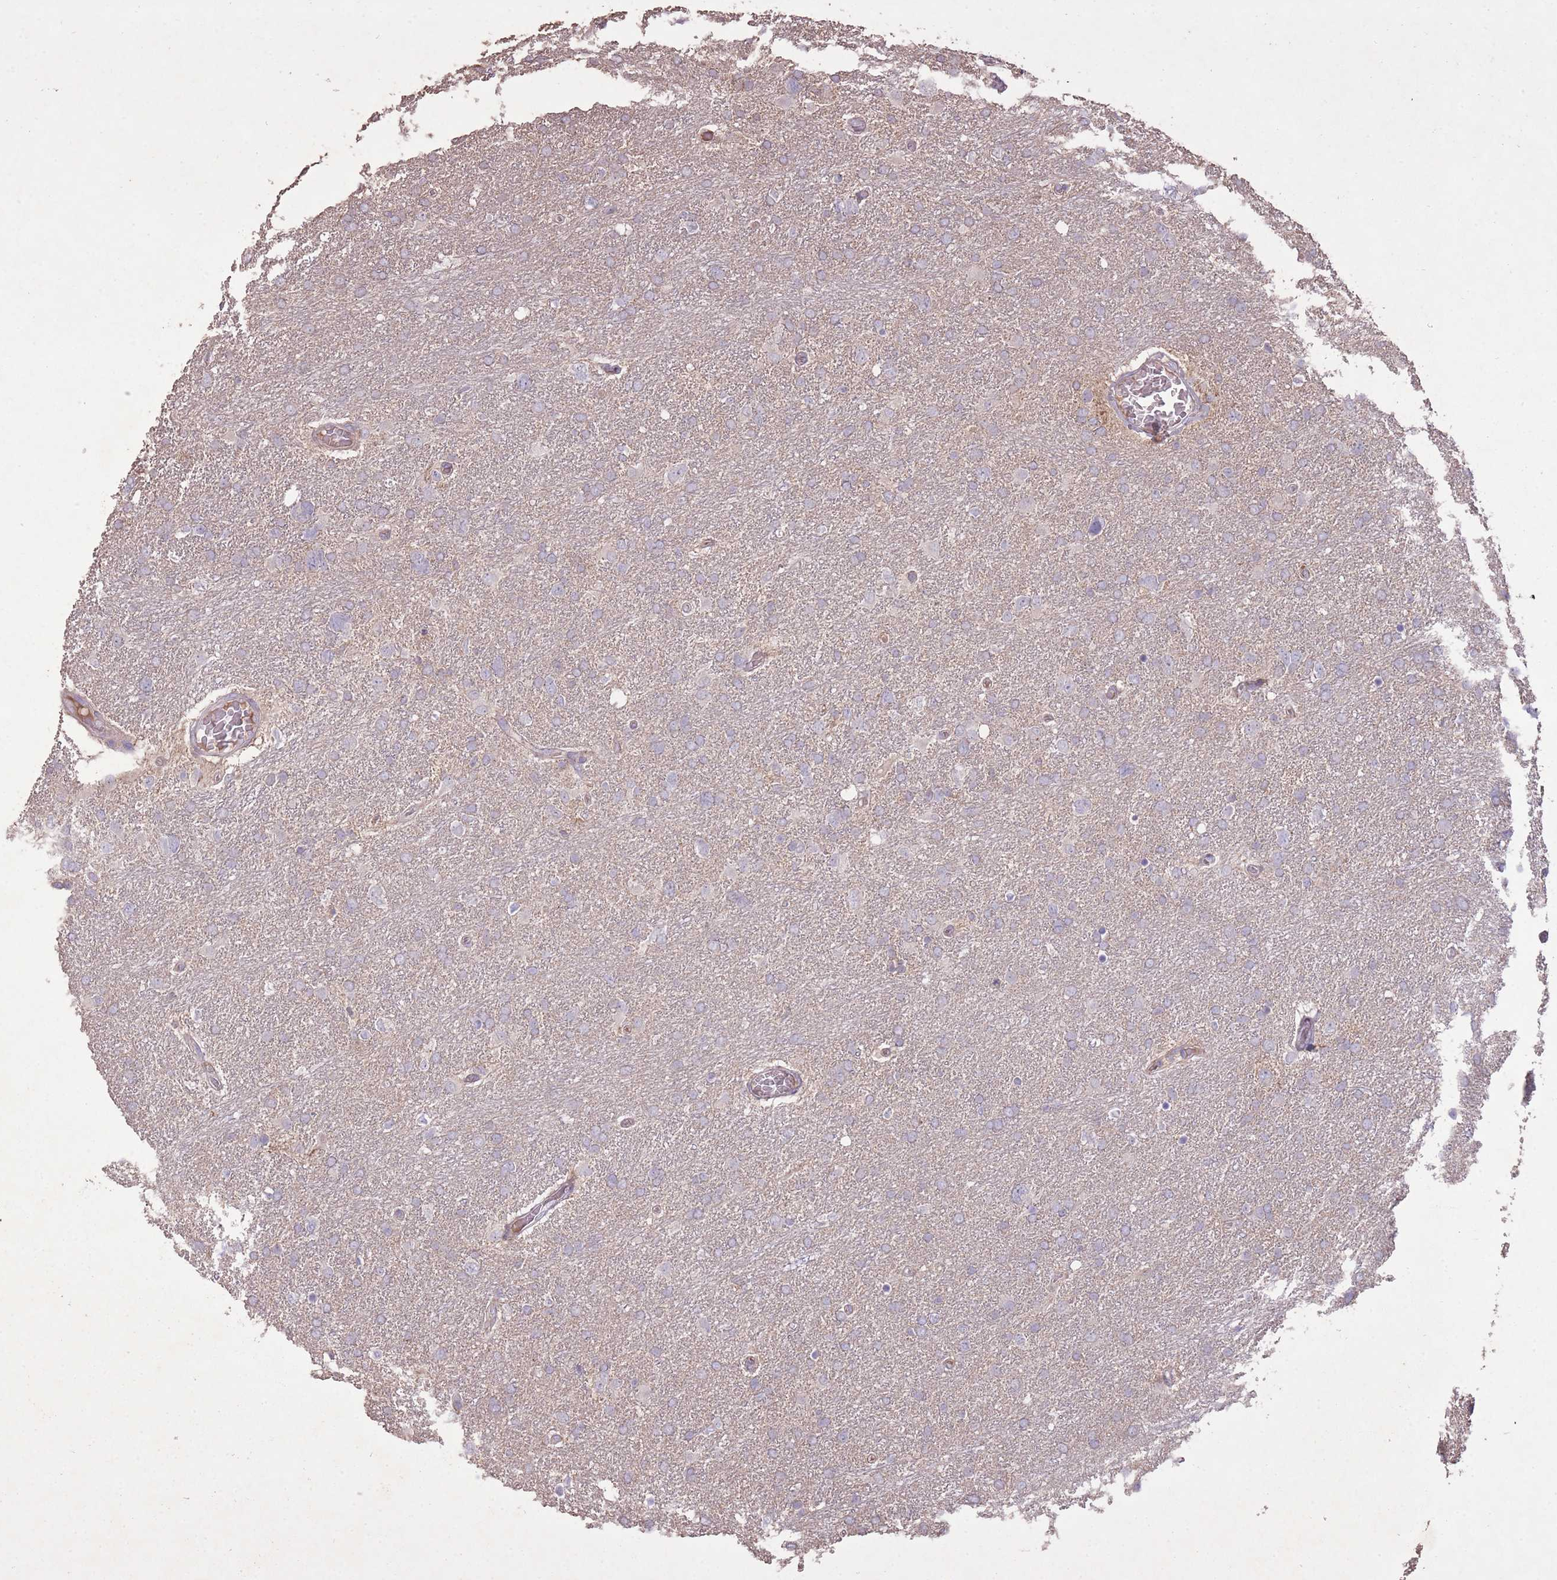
{"staining": {"intensity": "negative", "quantity": "none", "location": "none"}, "tissue": "glioma", "cell_type": "Tumor cells", "image_type": "cancer", "snomed": [{"axis": "morphology", "description": "Glioma, malignant, High grade"}, {"axis": "topography", "description": "Brain"}], "caption": "Histopathology image shows no significant protein positivity in tumor cells of malignant glioma (high-grade).", "gene": "OR2V2", "patient": {"sex": "male", "age": 61}}